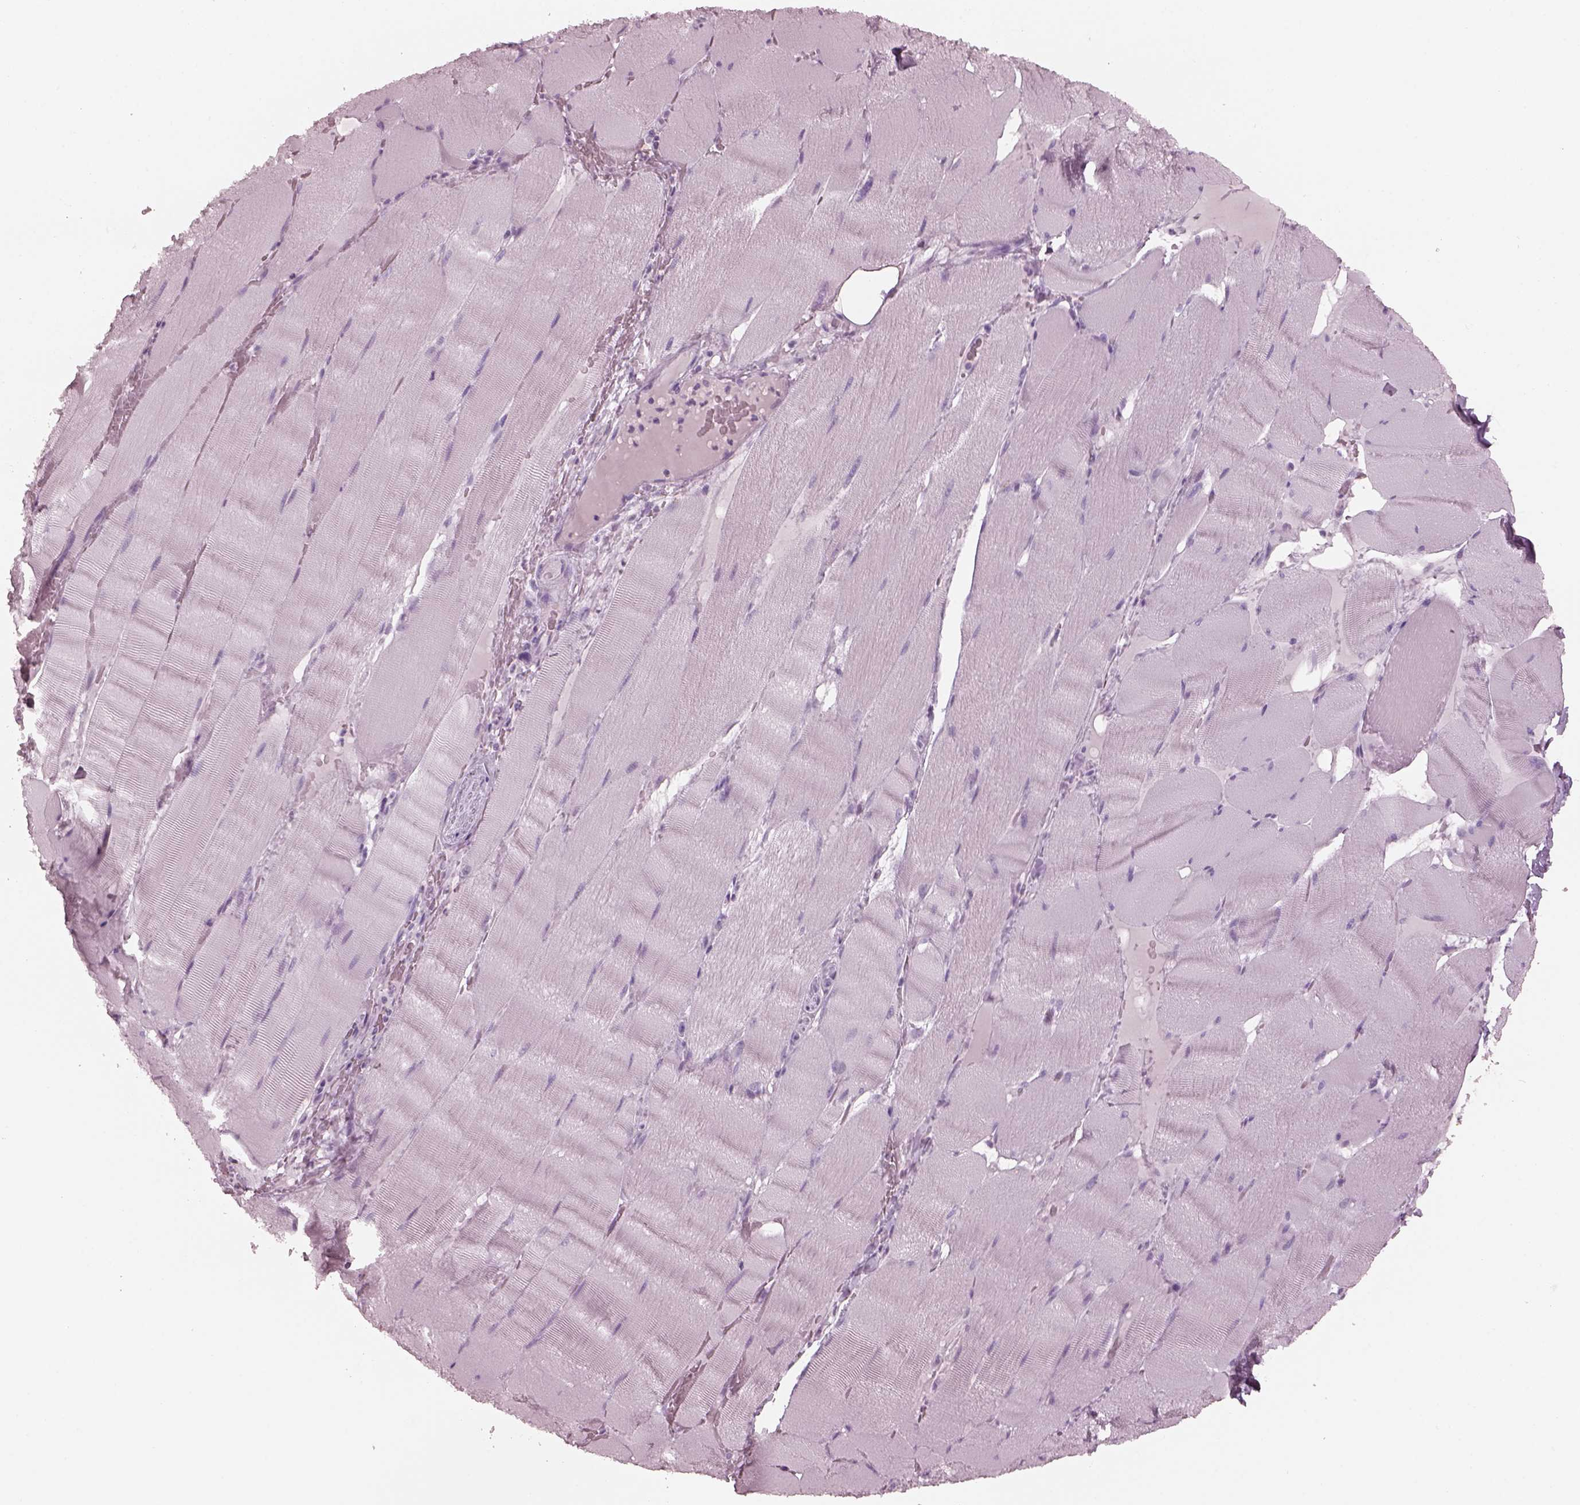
{"staining": {"intensity": "negative", "quantity": "none", "location": "none"}, "tissue": "skeletal muscle", "cell_type": "Myocytes", "image_type": "normal", "snomed": [{"axis": "morphology", "description": "Normal tissue, NOS"}, {"axis": "topography", "description": "Skeletal muscle"}], "caption": "This micrograph is of benign skeletal muscle stained with immunohistochemistry (IHC) to label a protein in brown with the nuclei are counter-stained blue. There is no positivity in myocytes. Nuclei are stained in blue.", "gene": "C2orf81", "patient": {"sex": "male", "age": 56}}